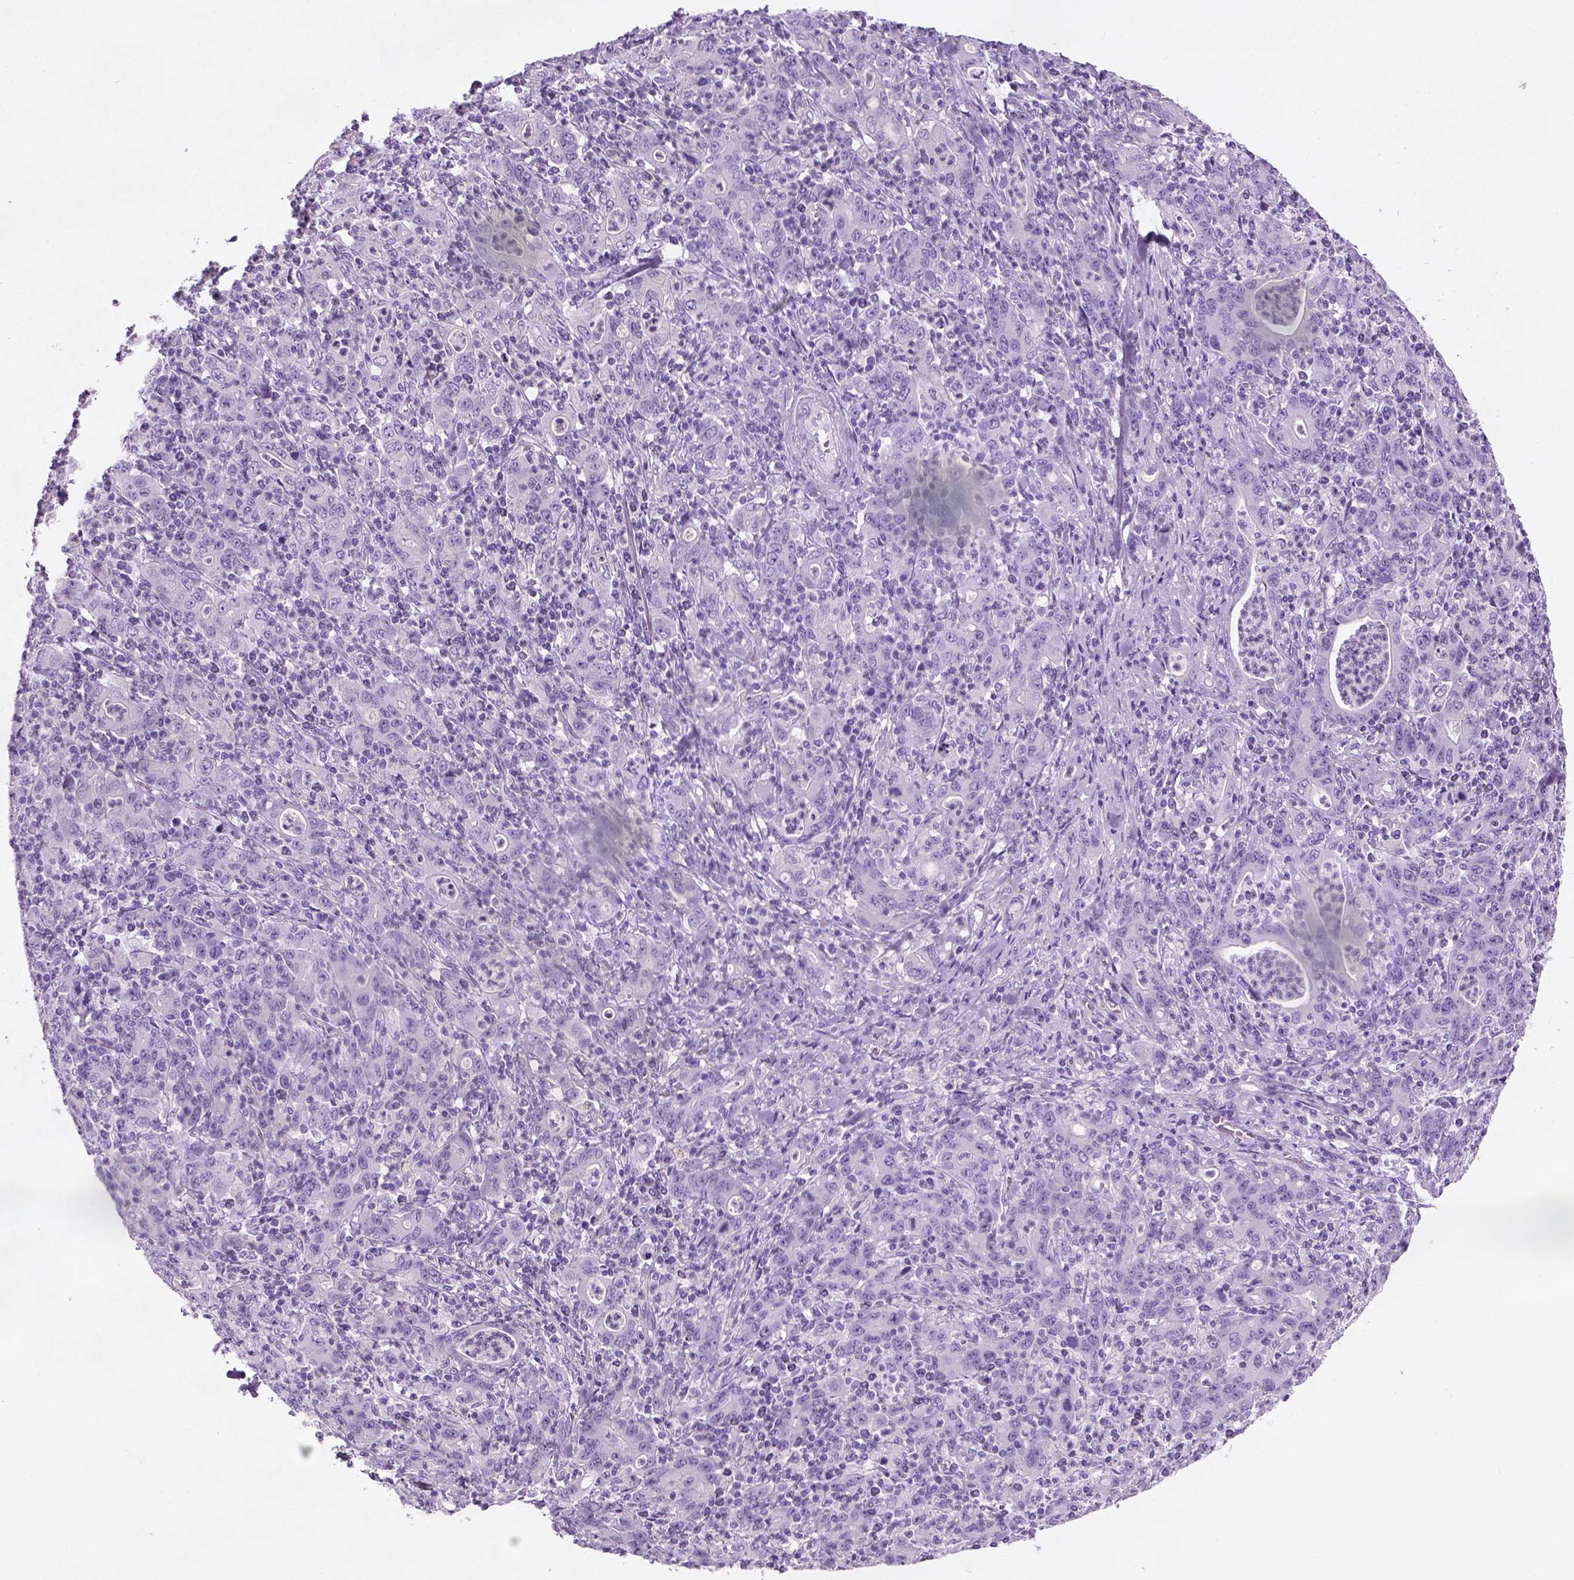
{"staining": {"intensity": "negative", "quantity": "none", "location": "none"}, "tissue": "stomach cancer", "cell_type": "Tumor cells", "image_type": "cancer", "snomed": [{"axis": "morphology", "description": "Adenocarcinoma, NOS"}, {"axis": "topography", "description": "Stomach, upper"}], "caption": "Tumor cells are negative for brown protein staining in stomach cancer (adenocarcinoma).", "gene": "TTC29", "patient": {"sex": "male", "age": 69}}